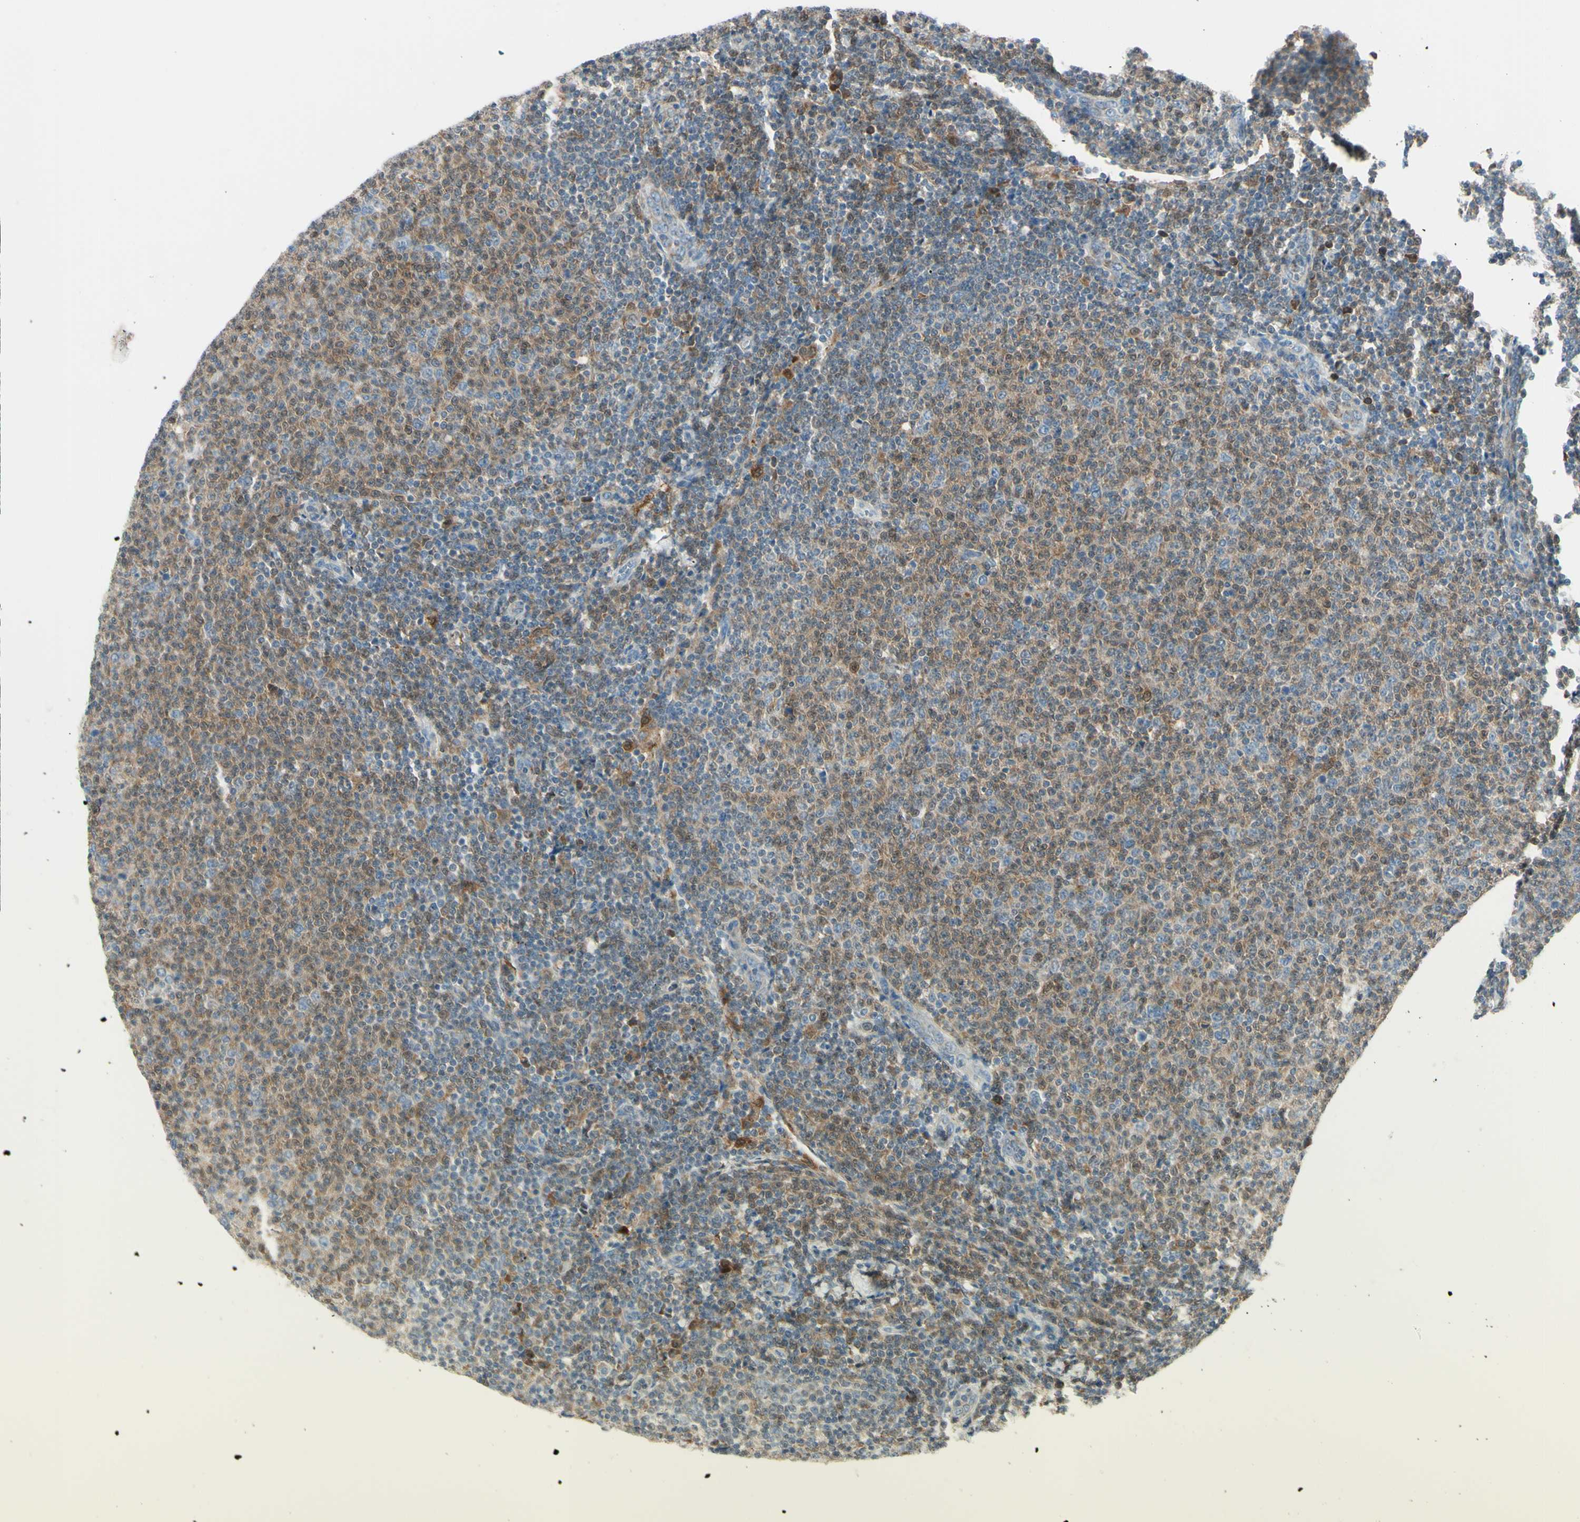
{"staining": {"intensity": "weak", "quantity": ">75%", "location": "cytoplasmic/membranous"}, "tissue": "lymphoma", "cell_type": "Tumor cells", "image_type": "cancer", "snomed": [{"axis": "morphology", "description": "Malignant lymphoma, non-Hodgkin's type, Low grade"}, {"axis": "topography", "description": "Lymph node"}], "caption": "Low-grade malignant lymphoma, non-Hodgkin's type stained with a protein marker displays weak staining in tumor cells.", "gene": "CYRIB", "patient": {"sex": "male", "age": 66}}